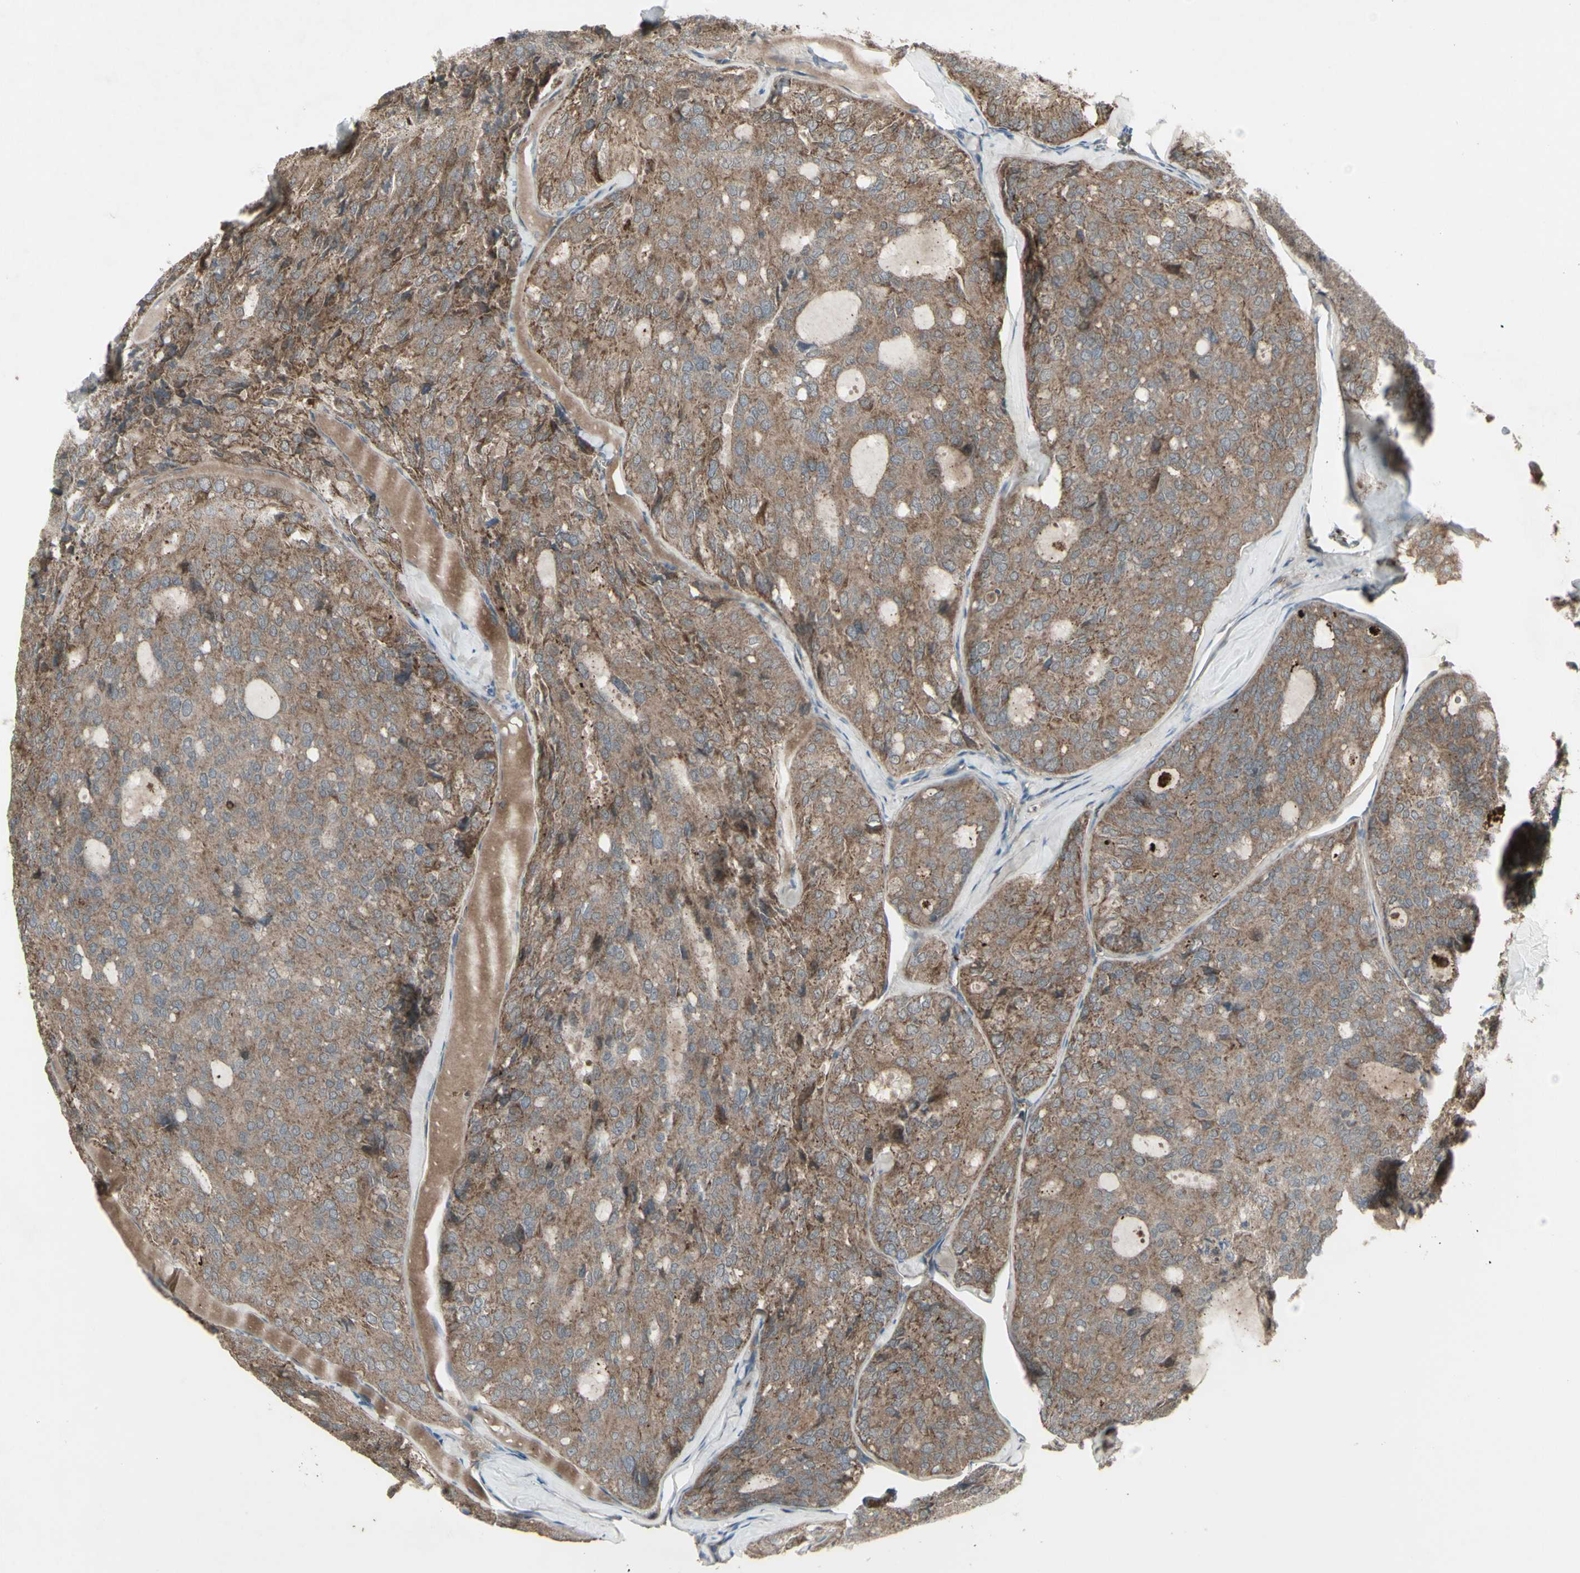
{"staining": {"intensity": "weak", "quantity": ">75%", "location": "cytoplasmic/membranous"}, "tissue": "thyroid cancer", "cell_type": "Tumor cells", "image_type": "cancer", "snomed": [{"axis": "morphology", "description": "Follicular adenoma carcinoma, NOS"}, {"axis": "topography", "description": "Thyroid gland"}], "caption": "Immunohistochemistry staining of thyroid follicular adenoma carcinoma, which demonstrates low levels of weak cytoplasmic/membranous positivity in approximately >75% of tumor cells indicating weak cytoplasmic/membranous protein positivity. The staining was performed using DAB (3,3'-diaminobenzidine) (brown) for protein detection and nuclei were counterstained in hematoxylin (blue).", "gene": "SHC1", "patient": {"sex": "male", "age": 75}}